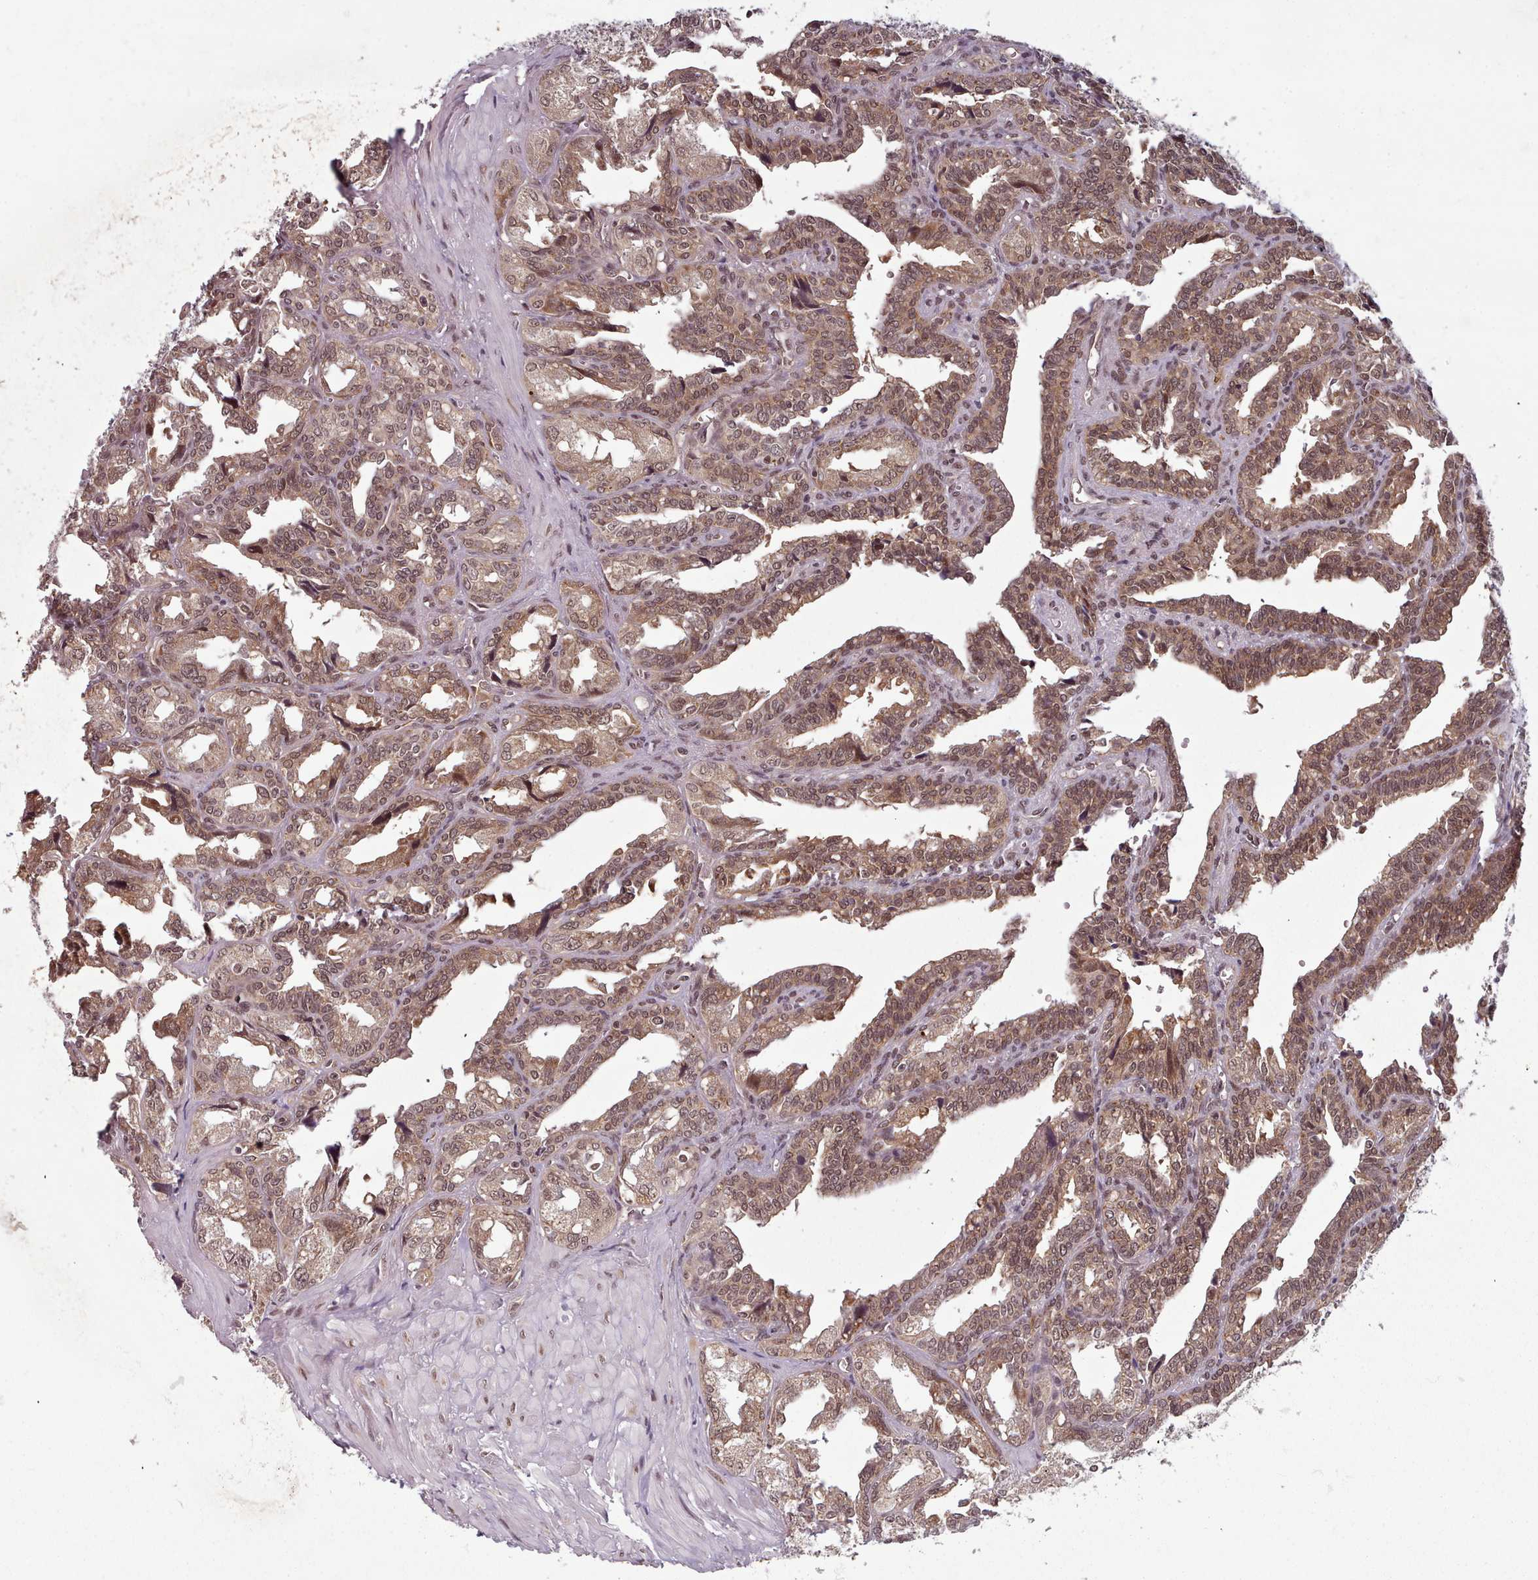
{"staining": {"intensity": "moderate", "quantity": ">75%", "location": "cytoplasmic/membranous,nuclear"}, "tissue": "seminal vesicle", "cell_type": "Glandular cells", "image_type": "normal", "snomed": [{"axis": "morphology", "description": "Normal tissue, NOS"}, {"axis": "topography", "description": "Seminal veicle"}], "caption": "Glandular cells exhibit medium levels of moderate cytoplasmic/membranous,nuclear expression in approximately >75% of cells in unremarkable human seminal vesicle.", "gene": "DHX8", "patient": {"sex": "male", "age": 67}}